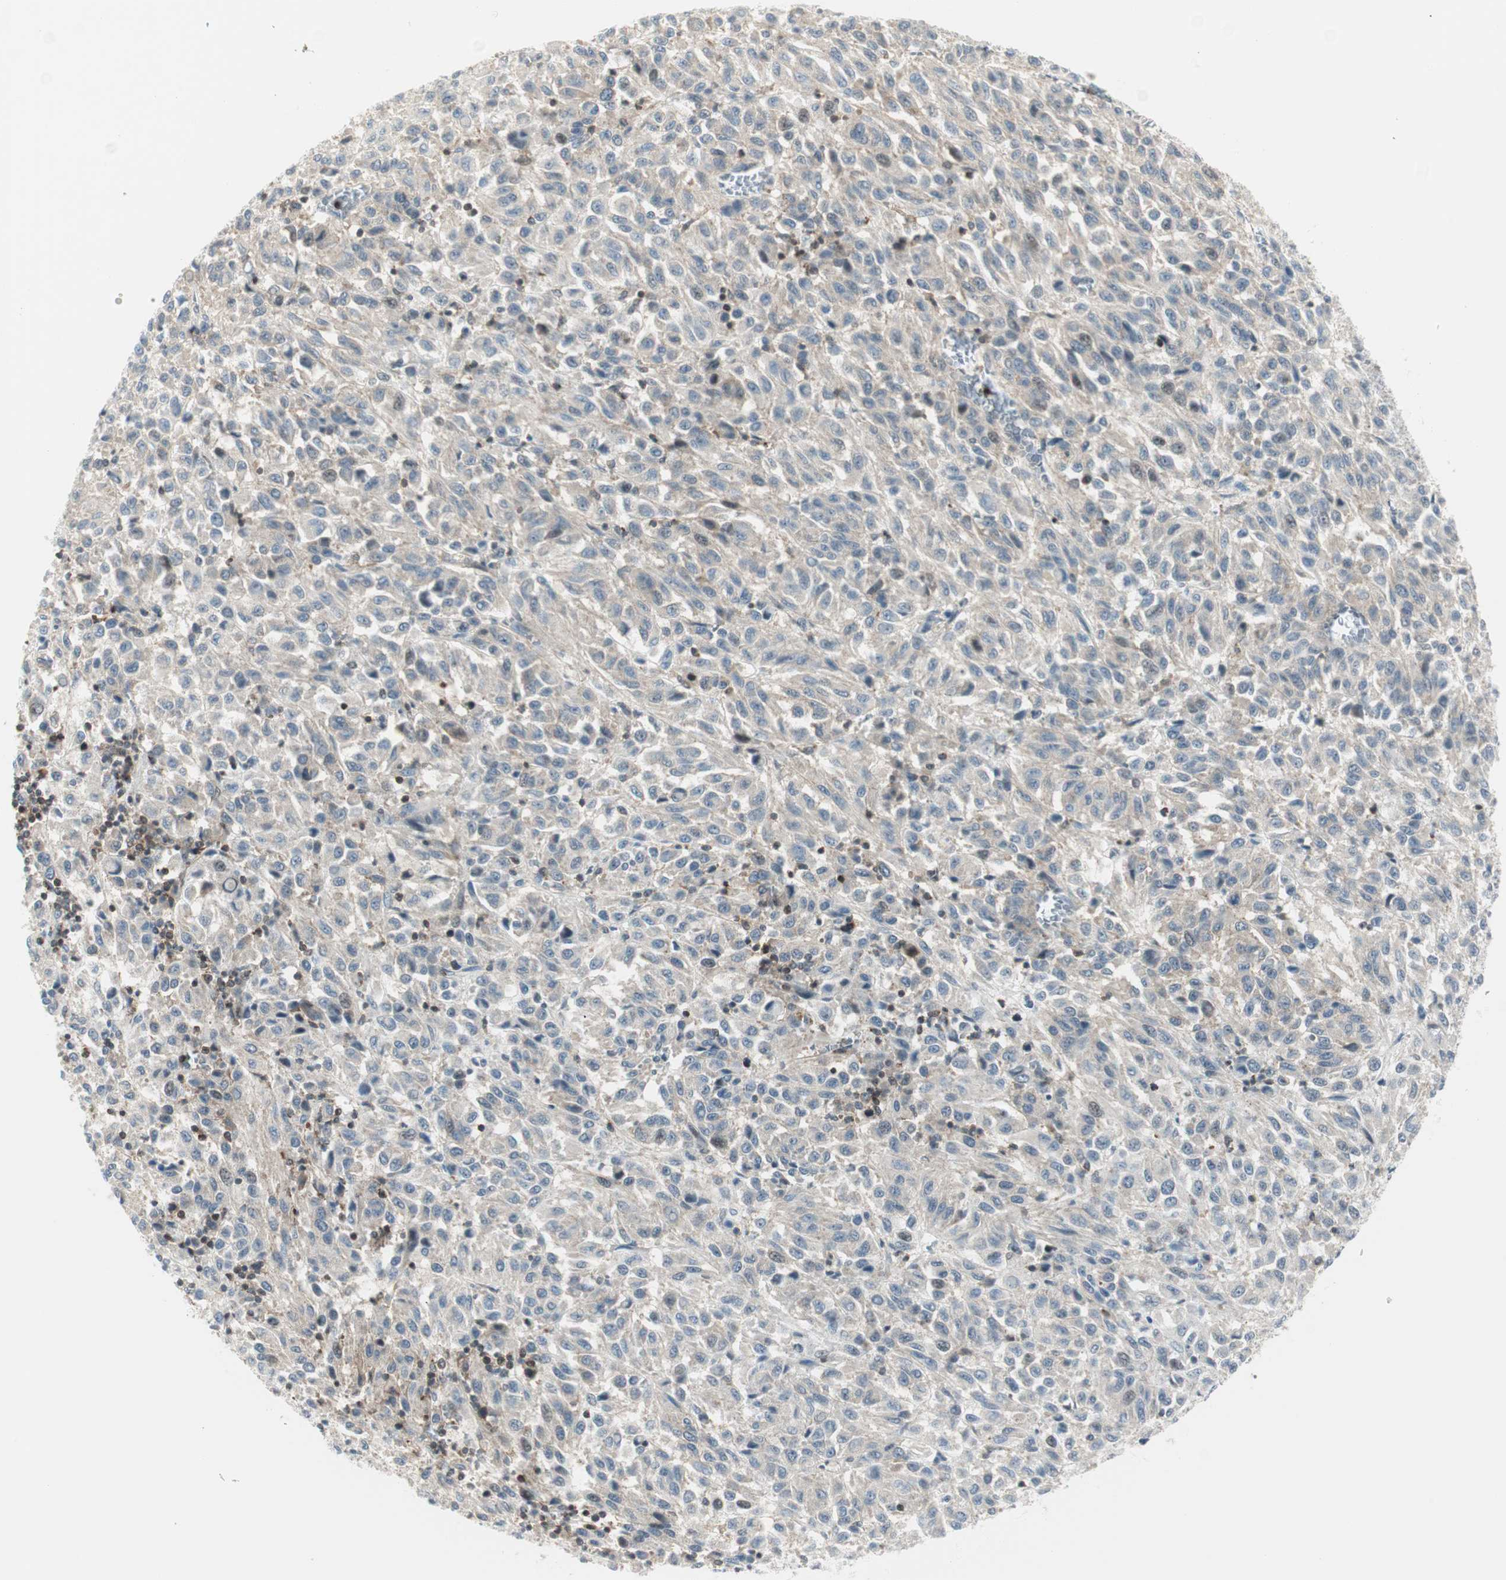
{"staining": {"intensity": "weak", "quantity": ">75%", "location": "cytoplasmic/membranous"}, "tissue": "melanoma", "cell_type": "Tumor cells", "image_type": "cancer", "snomed": [{"axis": "morphology", "description": "Malignant melanoma, Metastatic site"}, {"axis": "topography", "description": "Lung"}], "caption": "A brown stain shows weak cytoplasmic/membranous positivity of a protein in human malignant melanoma (metastatic site) tumor cells.", "gene": "PPP1CA", "patient": {"sex": "male", "age": 64}}